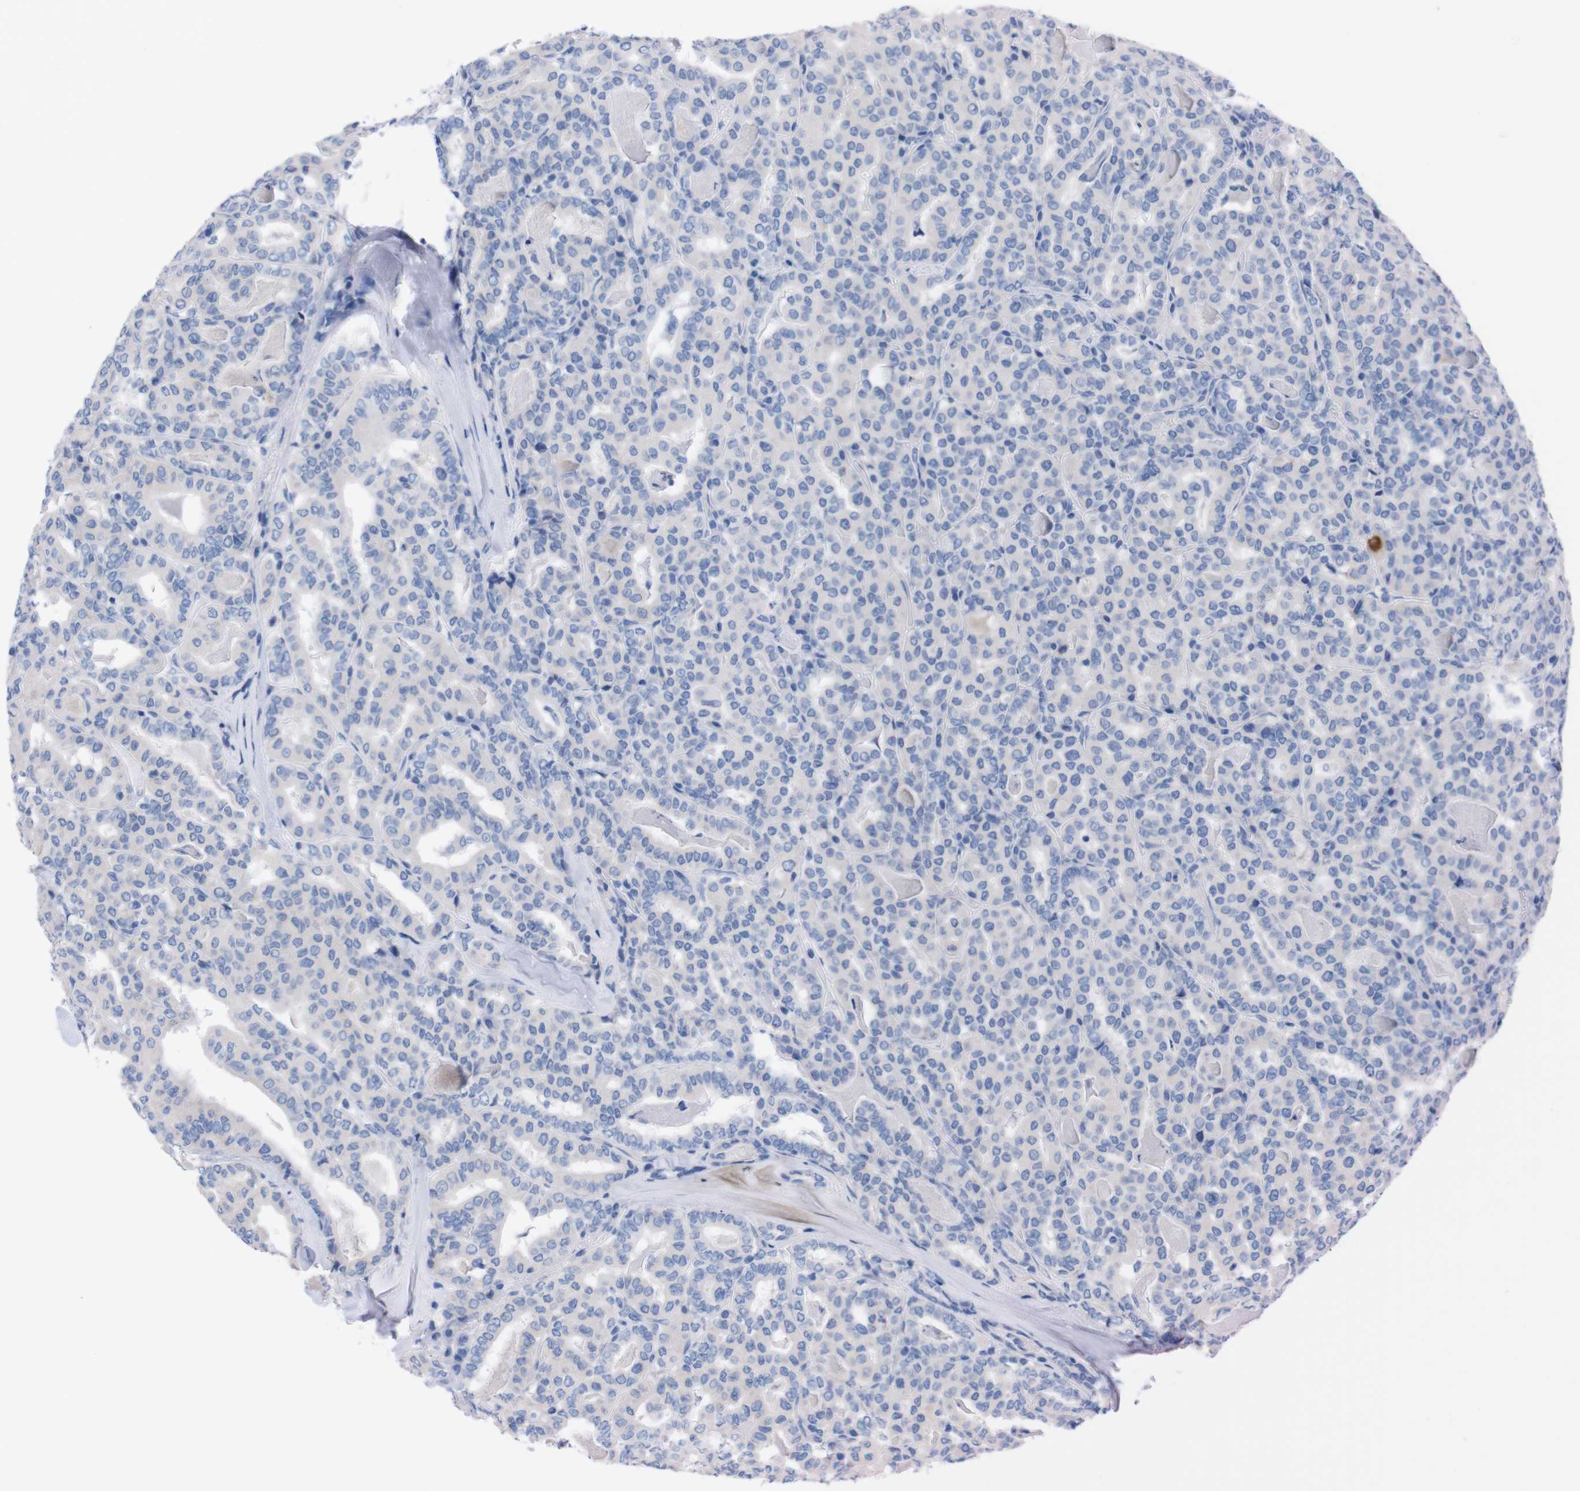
{"staining": {"intensity": "negative", "quantity": "none", "location": "none"}, "tissue": "thyroid cancer", "cell_type": "Tumor cells", "image_type": "cancer", "snomed": [{"axis": "morphology", "description": "Papillary adenocarcinoma, NOS"}, {"axis": "topography", "description": "Thyroid gland"}], "caption": "Thyroid papillary adenocarcinoma was stained to show a protein in brown. There is no significant expression in tumor cells.", "gene": "TMEM243", "patient": {"sex": "female", "age": 42}}